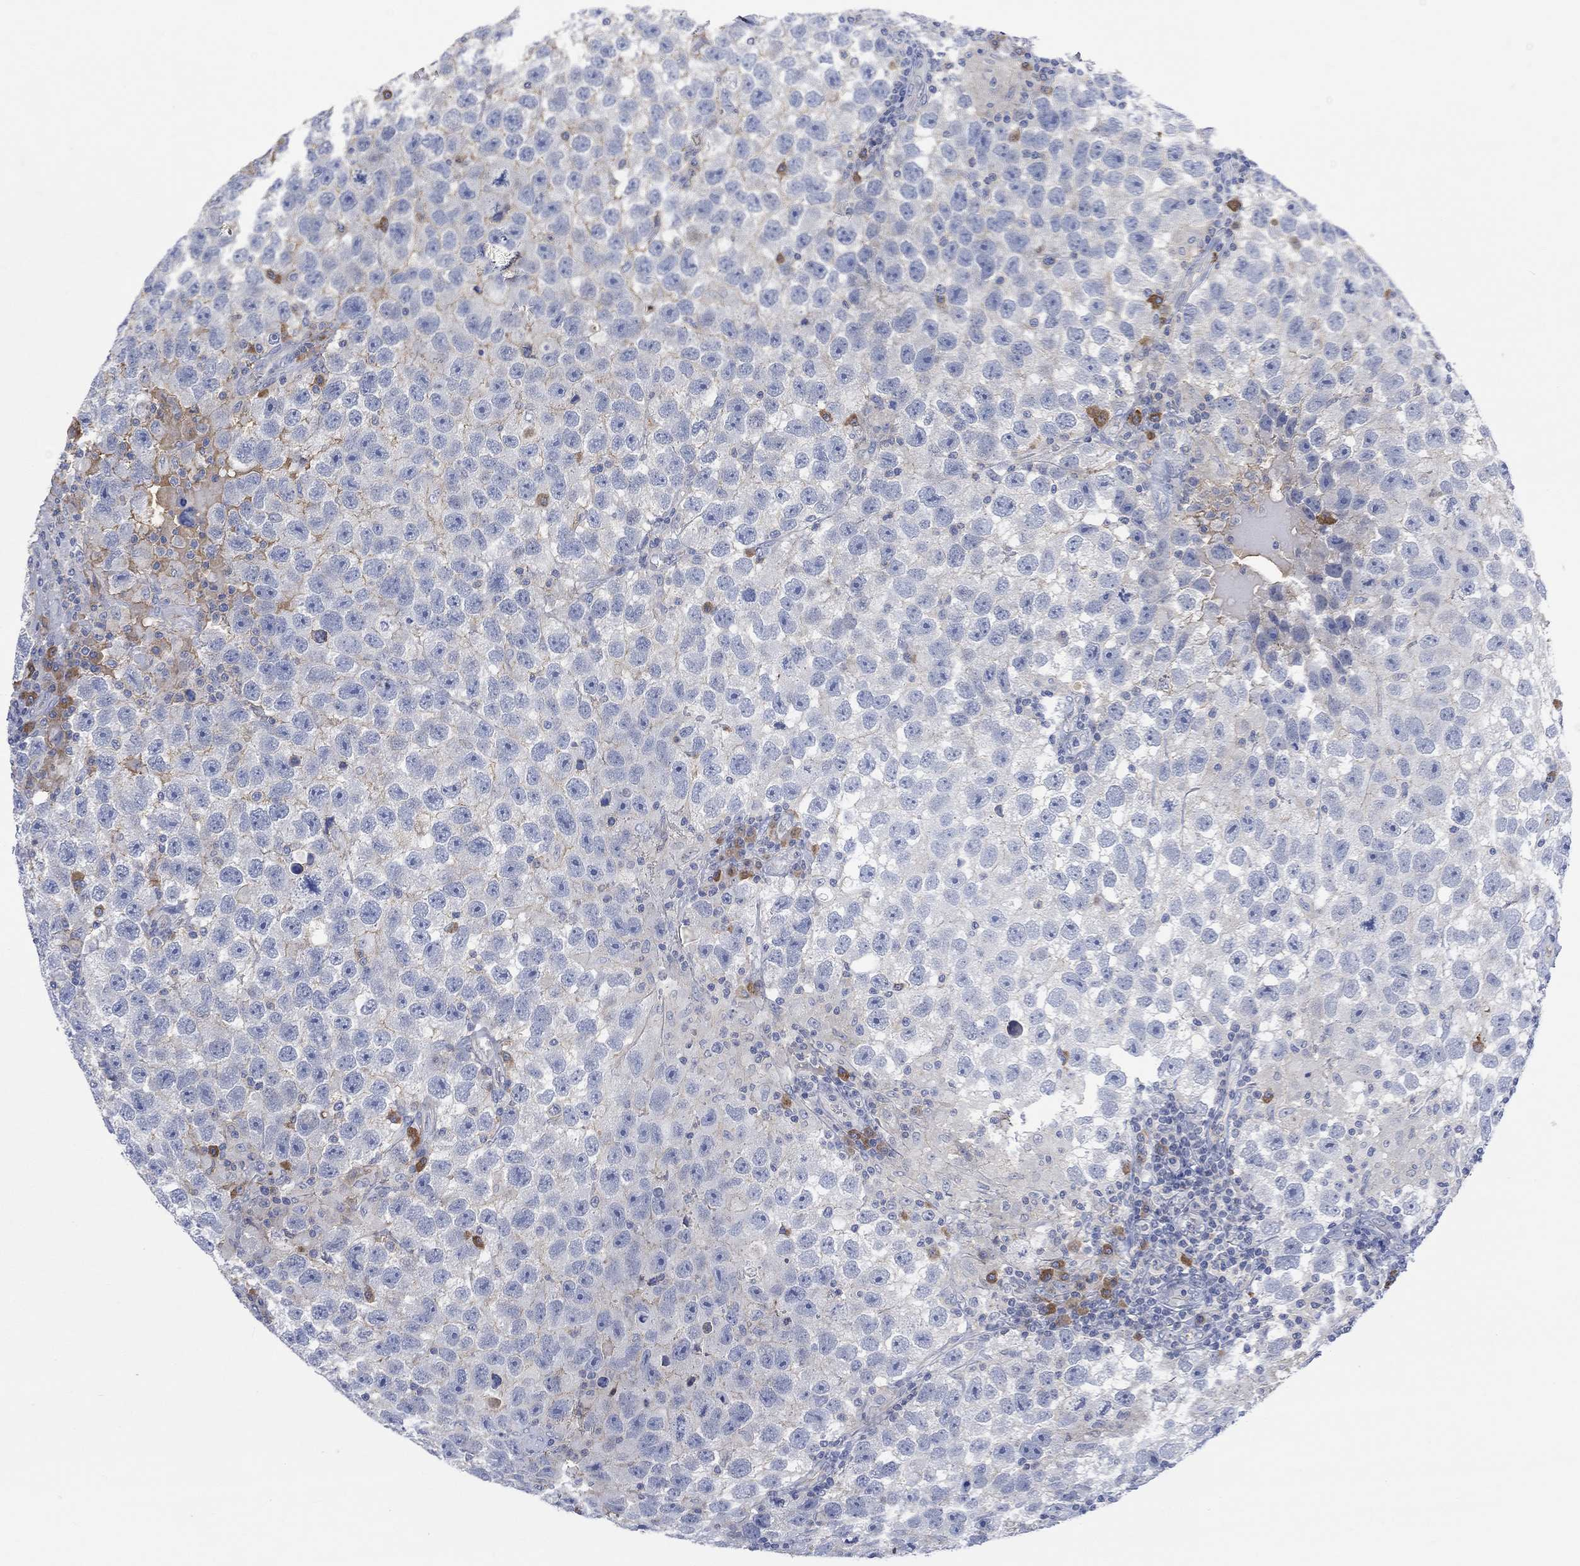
{"staining": {"intensity": "negative", "quantity": "none", "location": "none"}, "tissue": "testis cancer", "cell_type": "Tumor cells", "image_type": "cancer", "snomed": [{"axis": "morphology", "description": "Seminoma, NOS"}, {"axis": "topography", "description": "Testis"}], "caption": "Image shows no protein expression in tumor cells of testis cancer (seminoma) tissue.", "gene": "MSTN", "patient": {"sex": "male", "age": 26}}